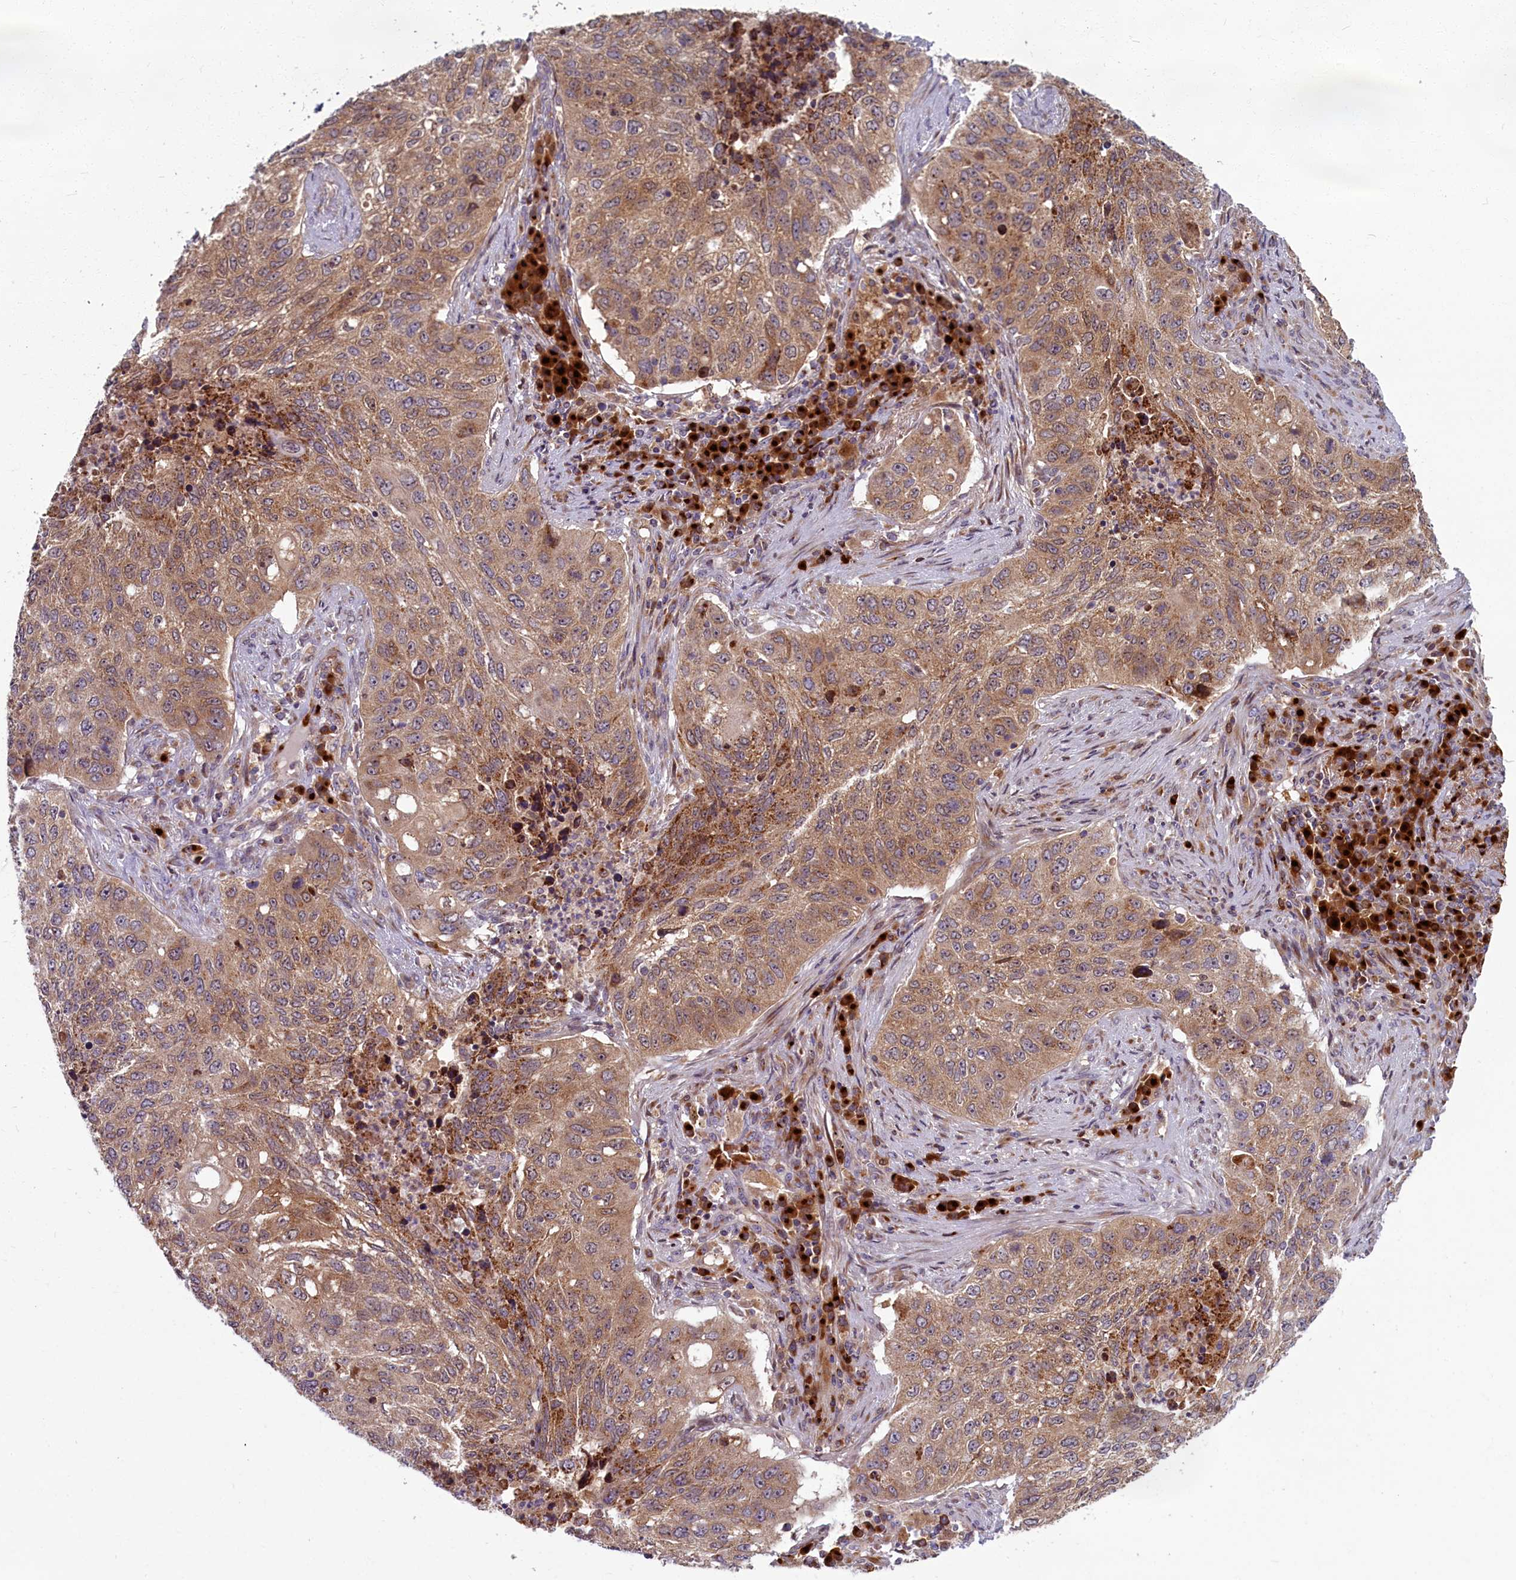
{"staining": {"intensity": "moderate", "quantity": ">75%", "location": "cytoplasmic/membranous"}, "tissue": "lung cancer", "cell_type": "Tumor cells", "image_type": "cancer", "snomed": [{"axis": "morphology", "description": "Squamous cell carcinoma, NOS"}, {"axis": "topography", "description": "Lung"}], "caption": "Approximately >75% of tumor cells in lung cancer demonstrate moderate cytoplasmic/membranous protein positivity as visualized by brown immunohistochemical staining.", "gene": "BLVRB", "patient": {"sex": "female", "age": 63}}